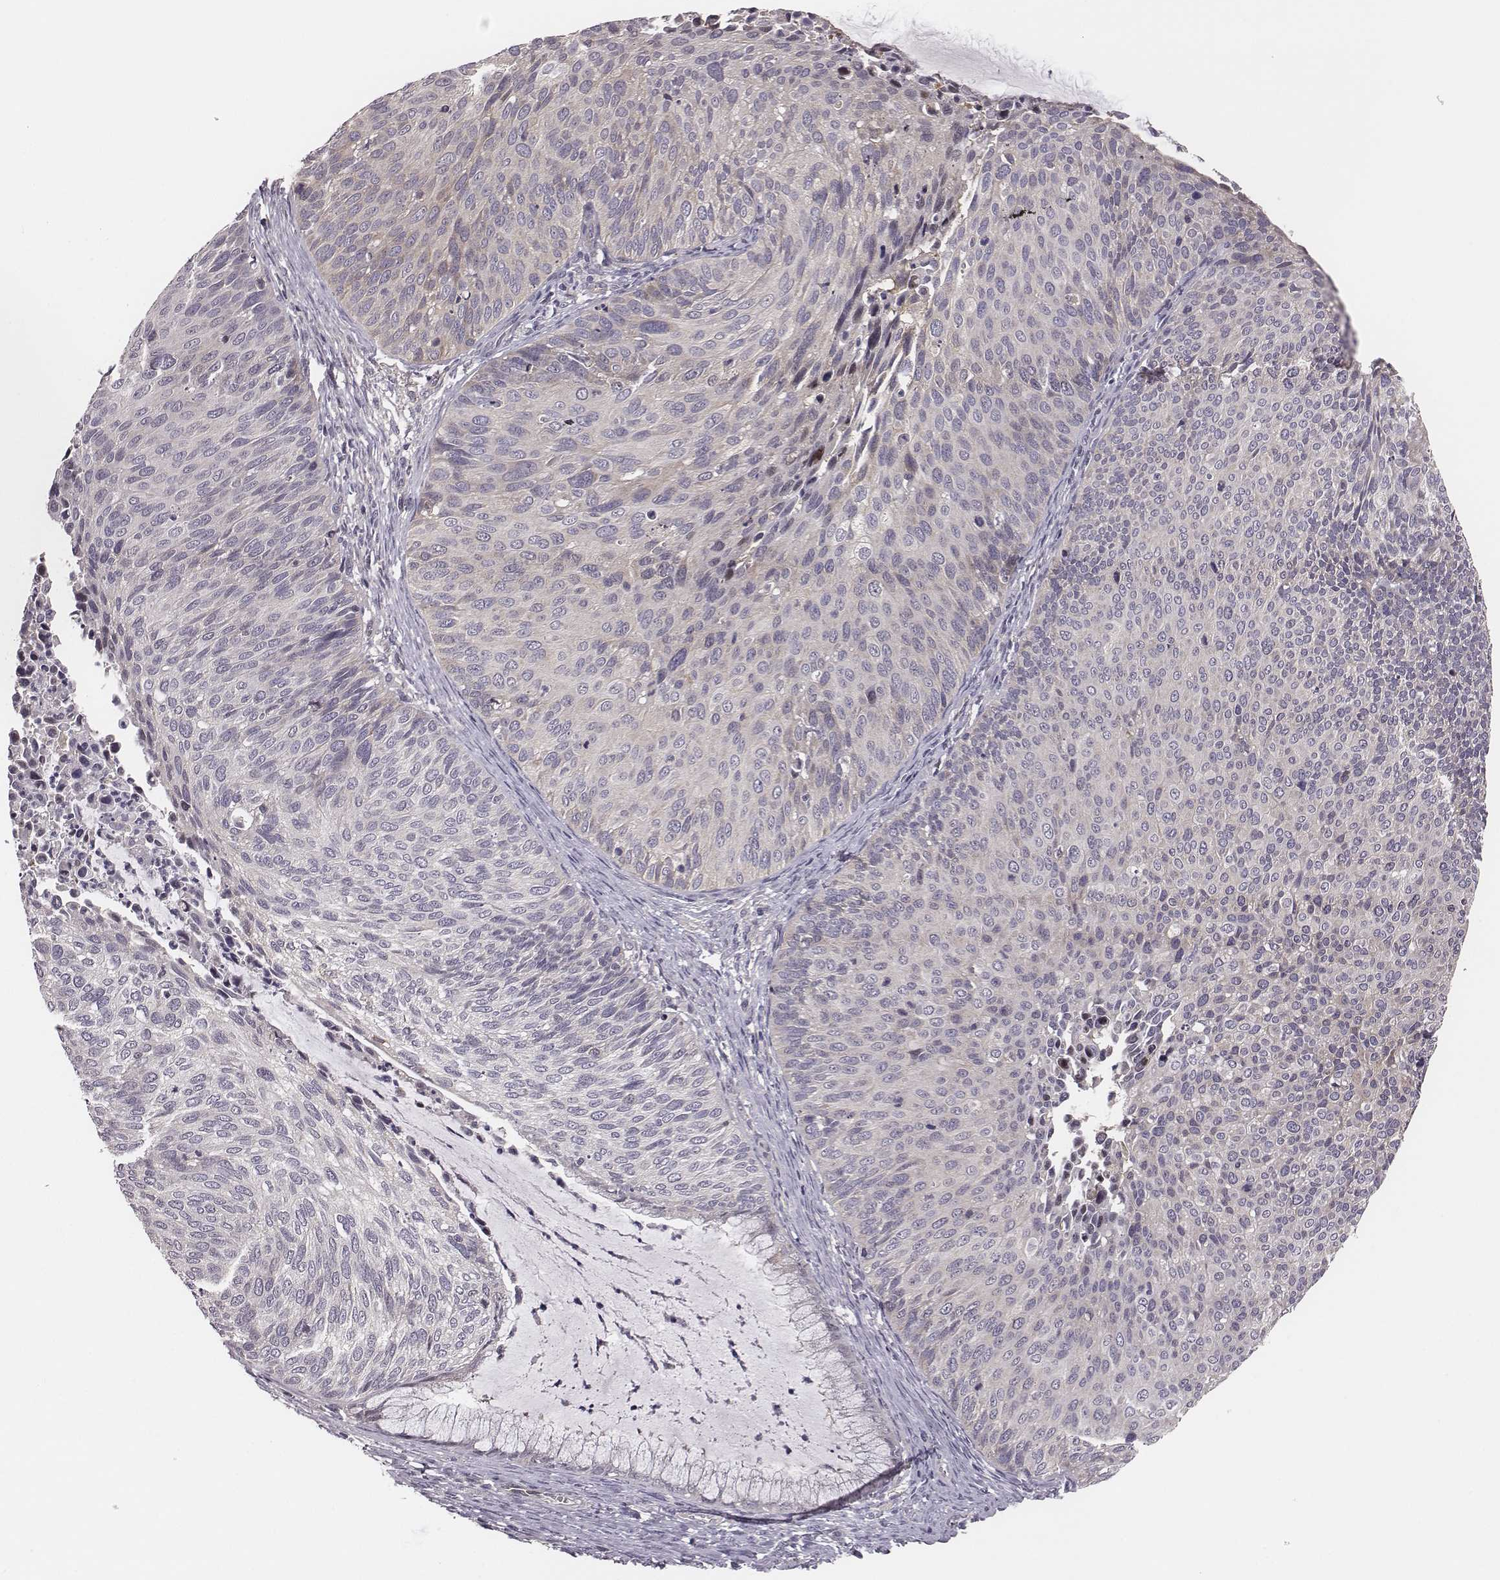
{"staining": {"intensity": "negative", "quantity": "none", "location": "none"}, "tissue": "cervical cancer", "cell_type": "Tumor cells", "image_type": "cancer", "snomed": [{"axis": "morphology", "description": "Squamous cell carcinoma, NOS"}, {"axis": "topography", "description": "Cervix"}], "caption": "DAB (3,3'-diaminobenzidine) immunohistochemical staining of human cervical cancer (squamous cell carcinoma) exhibits no significant staining in tumor cells.", "gene": "SMURF2", "patient": {"sex": "female", "age": 36}}